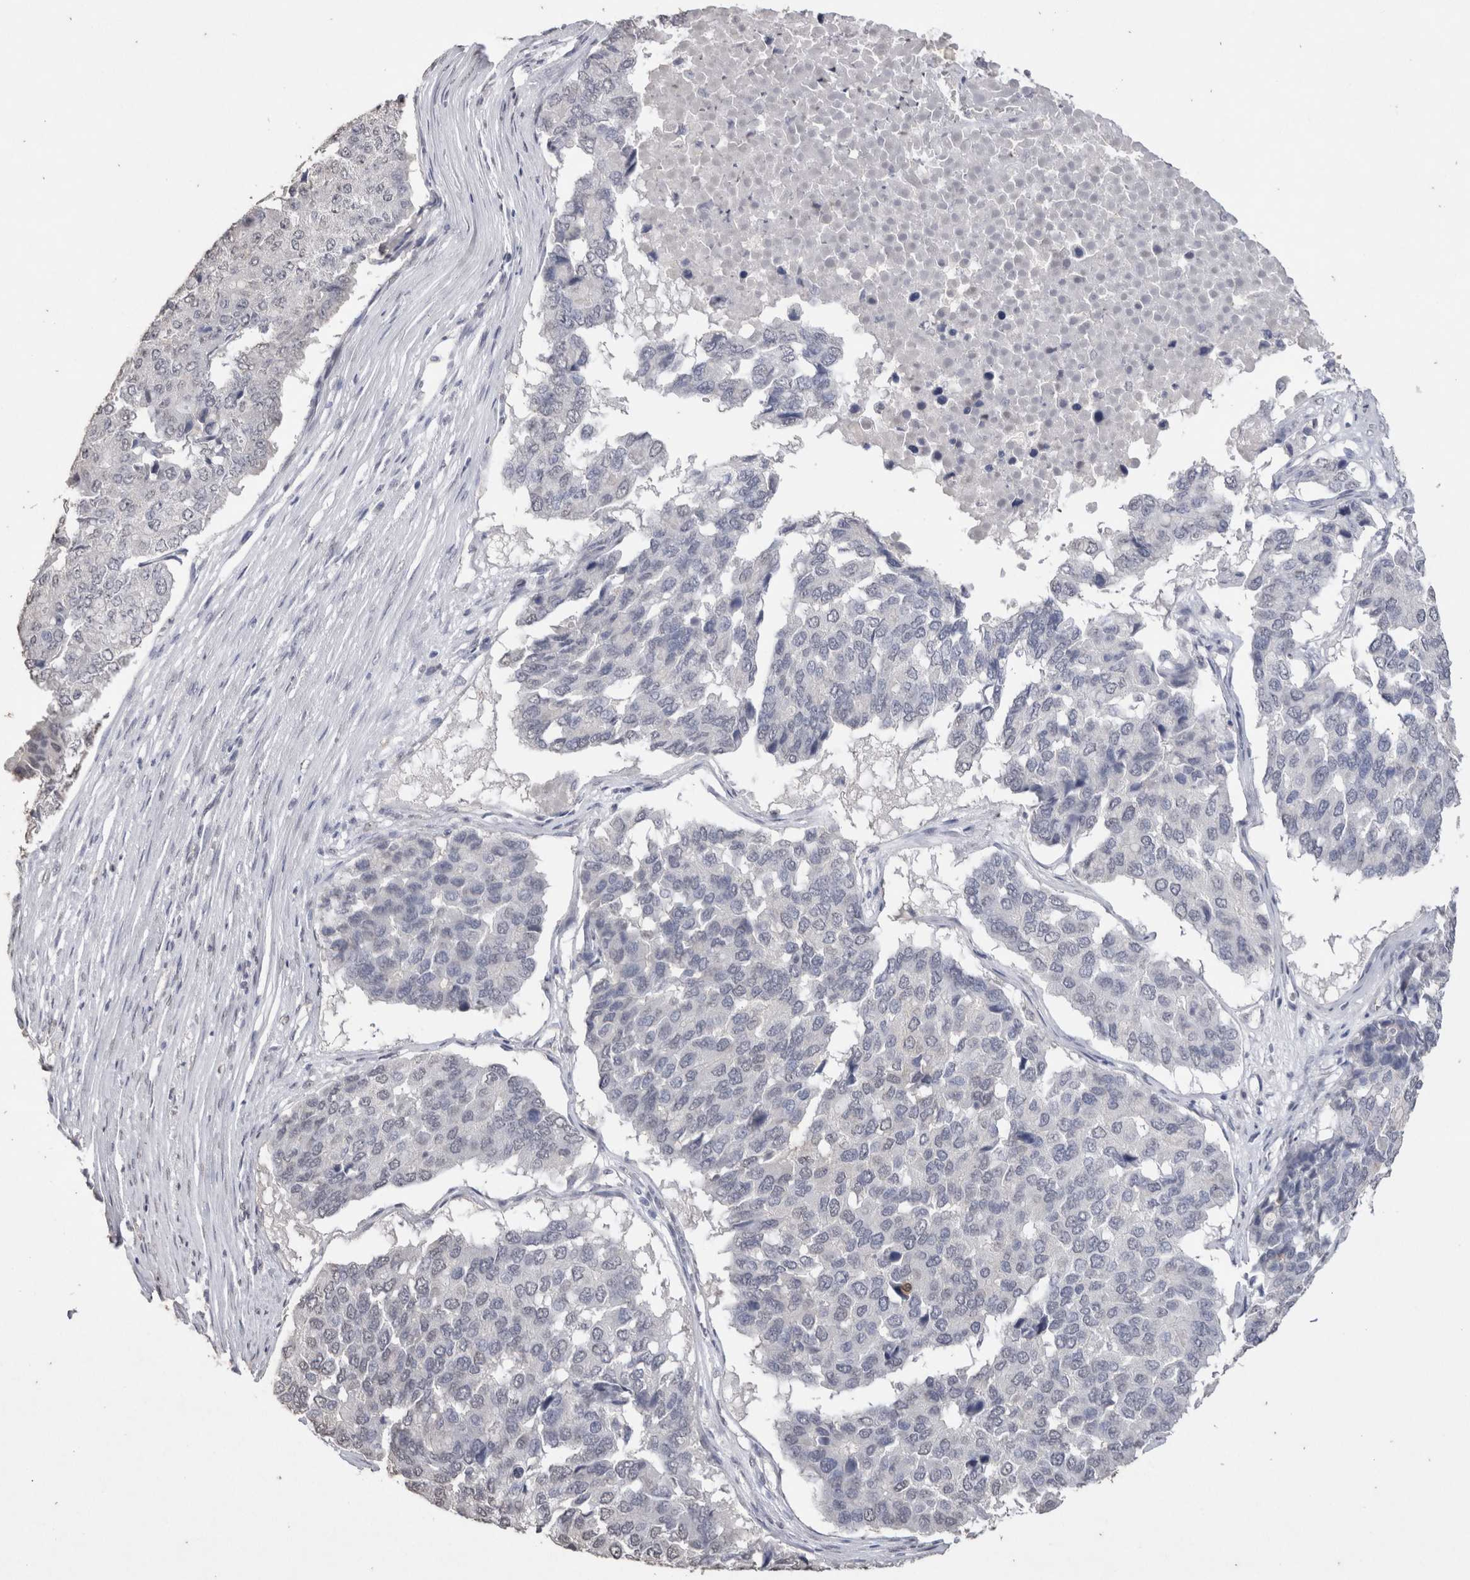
{"staining": {"intensity": "negative", "quantity": "none", "location": "none"}, "tissue": "pancreatic cancer", "cell_type": "Tumor cells", "image_type": "cancer", "snomed": [{"axis": "morphology", "description": "Adenocarcinoma, NOS"}, {"axis": "topography", "description": "Pancreas"}], "caption": "High power microscopy image of an immunohistochemistry micrograph of pancreatic cancer, revealing no significant staining in tumor cells.", "gene": "LGALS2", "patient": {"sex": "male", "age": 50}}